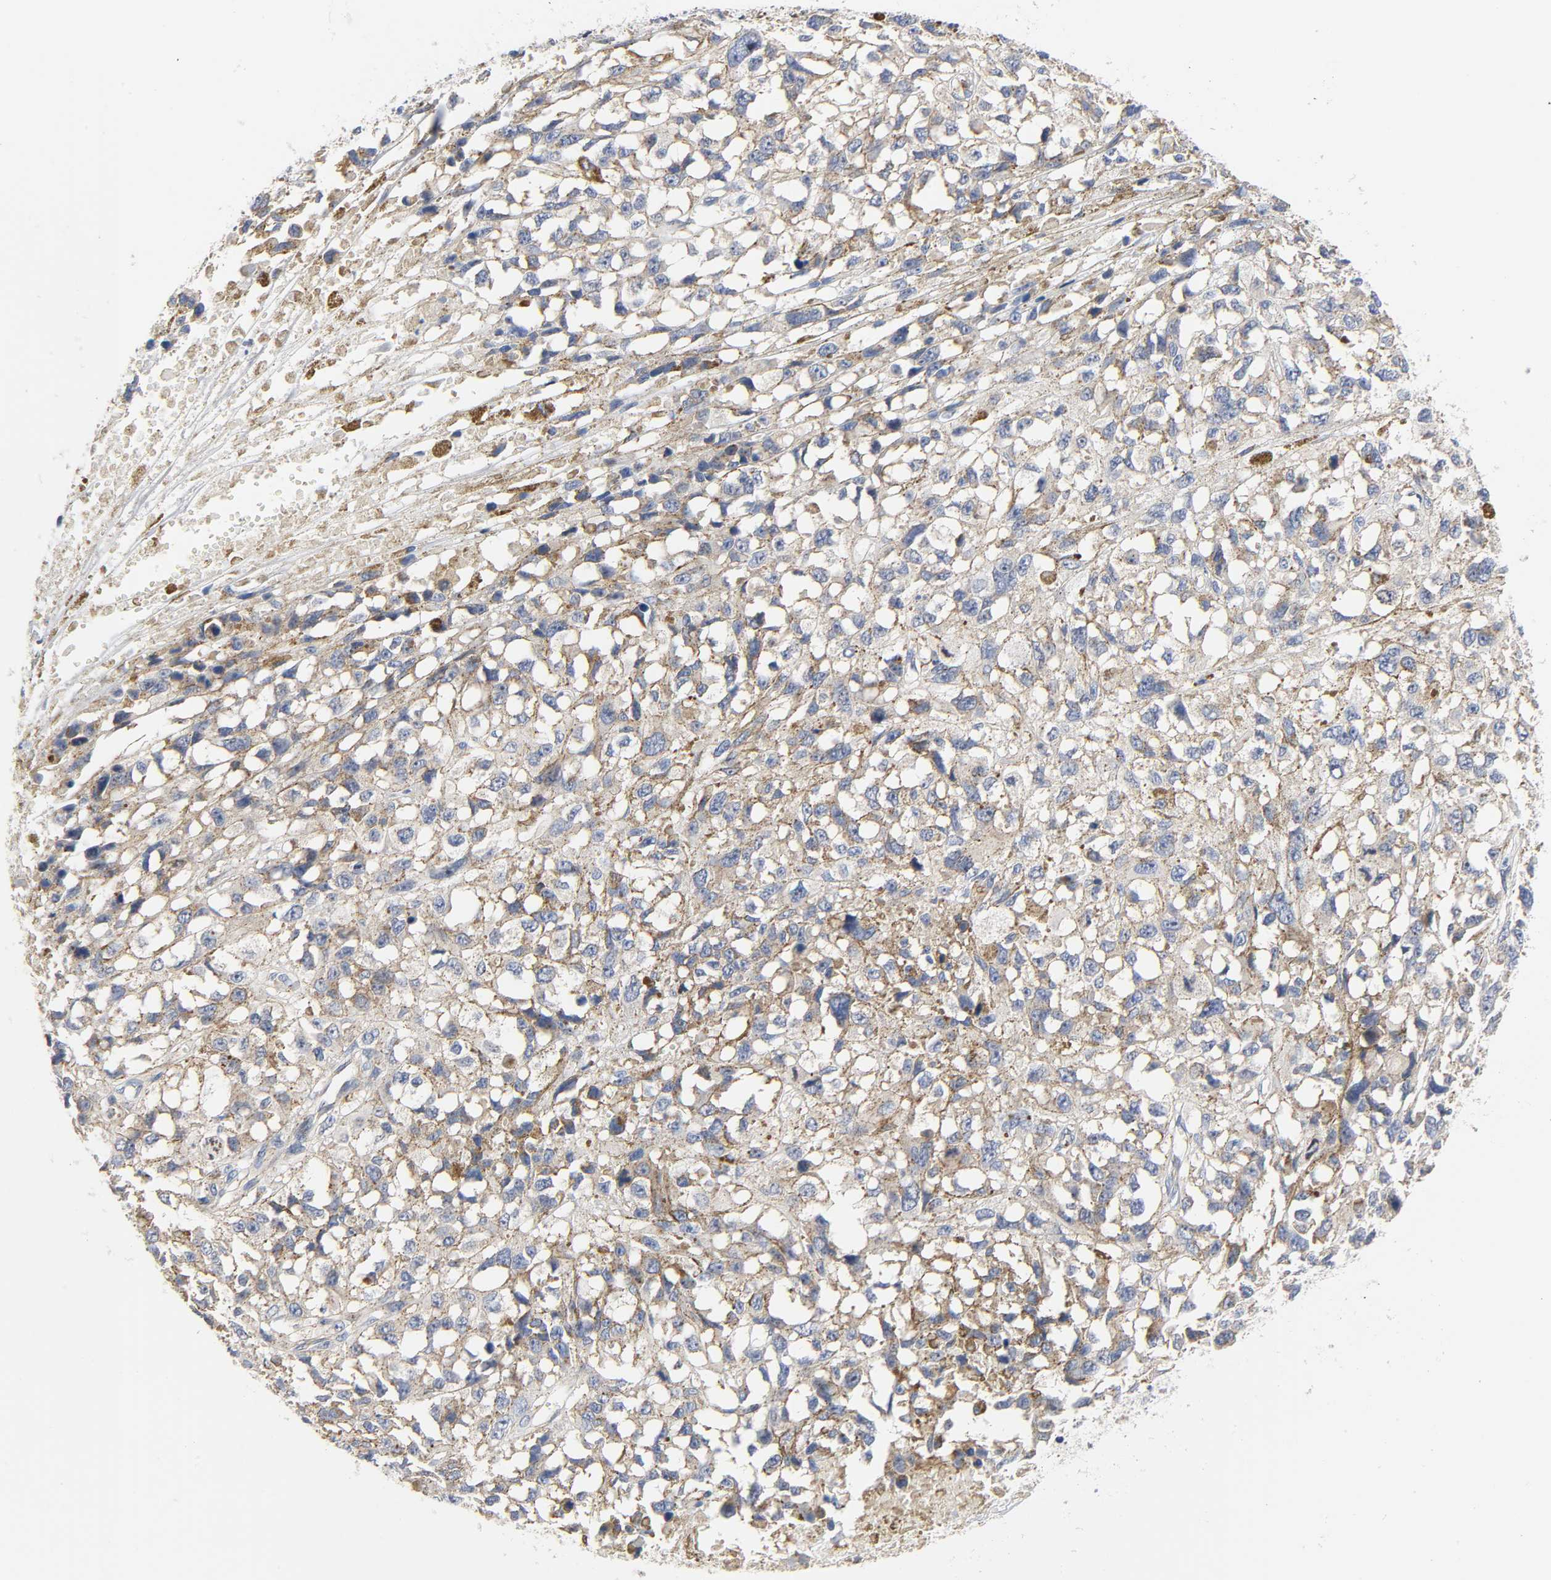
{"staining": {"intensity": "moderate", "quantity": ">75%", "location": "cytoplasmic/membranous"}, "tissue": "melanoma", "cell_type": "Tumor cells", "image_type": "cancer", "snomed": [{"axis": "morphology", "description": "Malignant melanoma, Metastatic site"}, {"axis": "topography", "description": "Lymph node"}], "caption": "Tumor cells exhibit medium levels of moderate cytoplasmic/membranous positivity in about >75% of cells in human melanoma. Ihc stains the protein in brown and the nuclei are stained blue.", "gene": "CD2AP", "patient": {"sex": "male", "age": 59}}